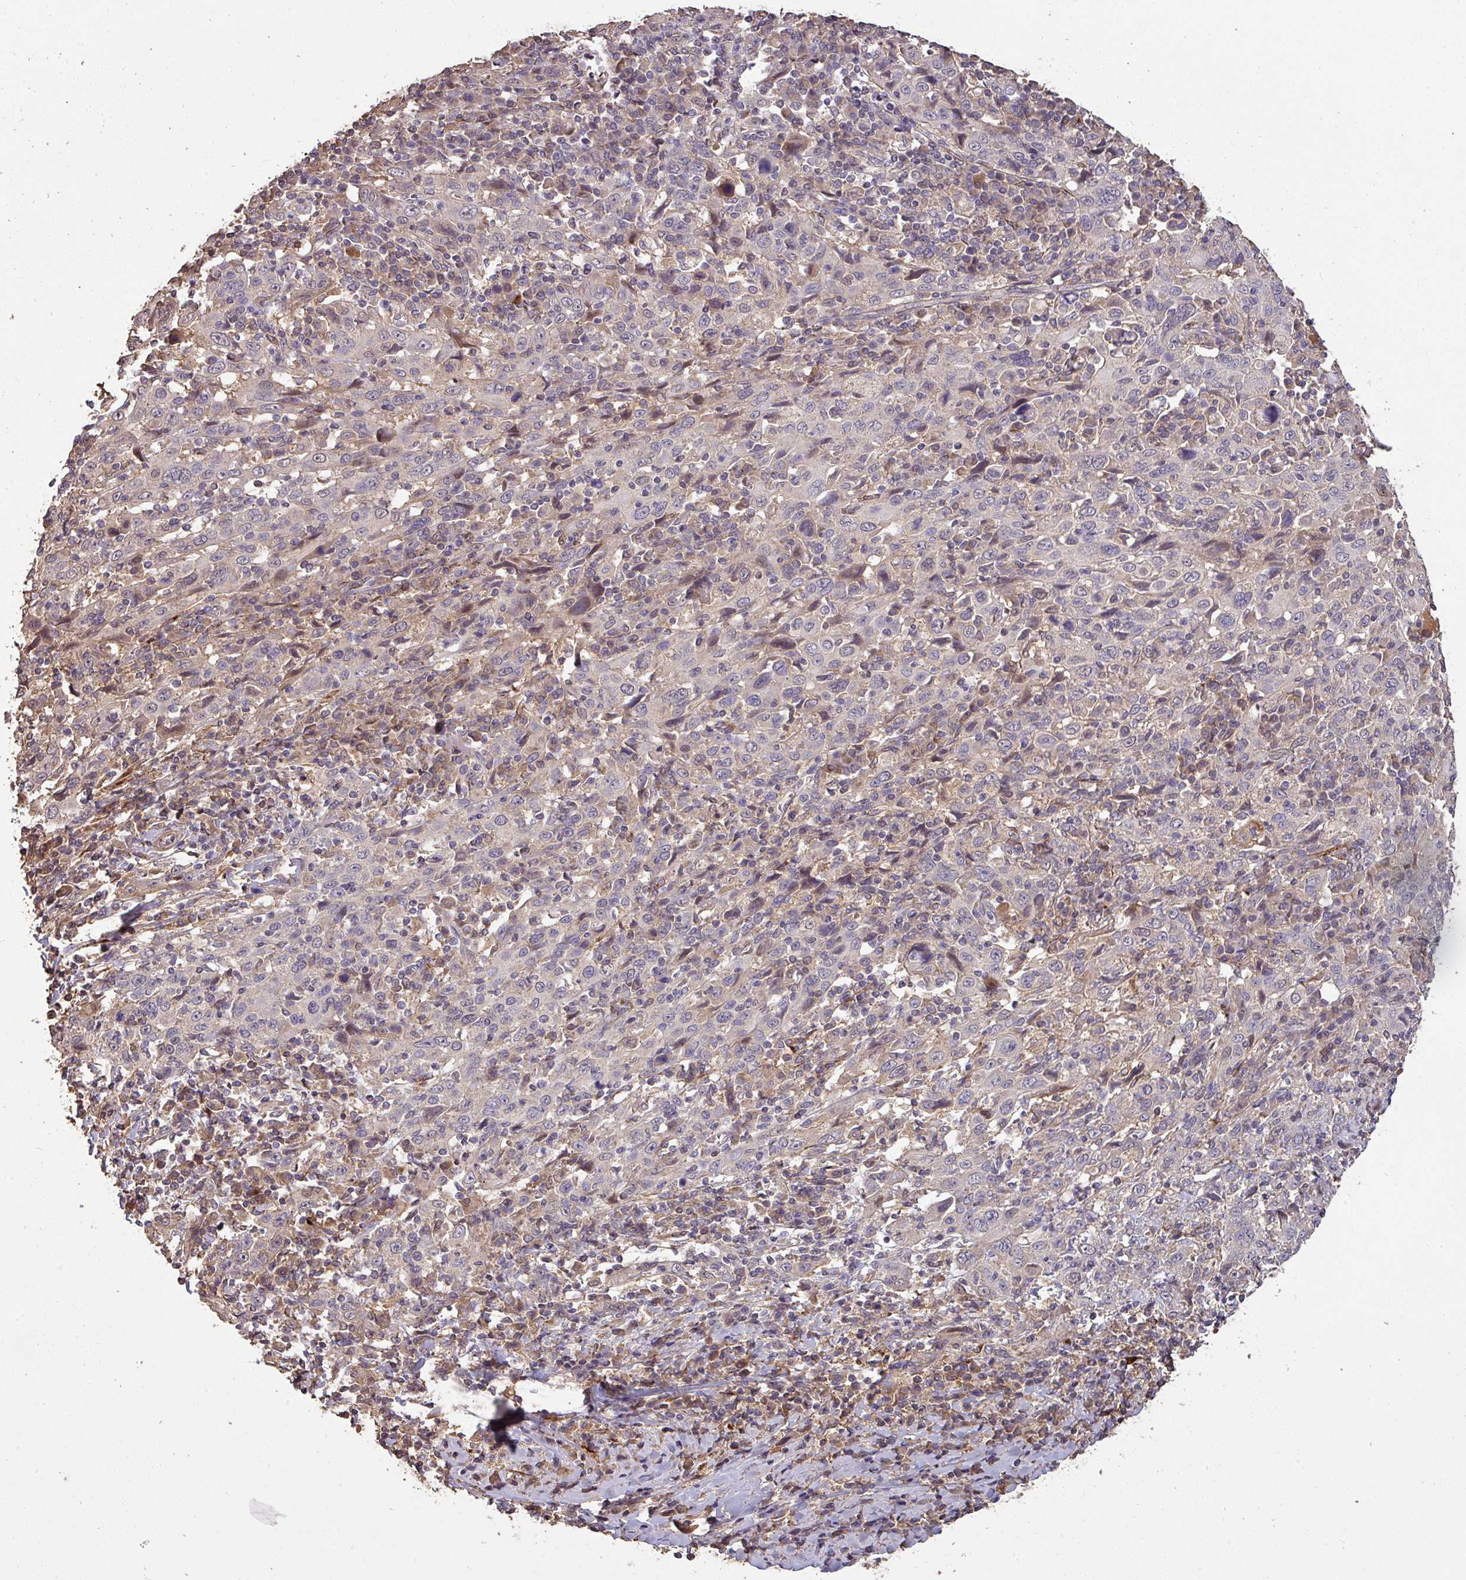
{"staining": {"intensity": "weak", "quantity": "<25%", "location": "cytoplasmic/membranous"}, "tissue": "cervical cancer", "cell_type": "Tumor cells", "image_type": "cancer", "snomed": [{"axis": "morphology", "description": "Squamous cell carcinoma, NOS"}, {"axis": "topography", "description": "Cervix"}], "caption": "A micrograph of squamous cell carcinoma (cervical) stained for a protein demonstrates no brown staining in tumor cells.", "gene": "ISLR", "patient": {"sex": "female", "age": 46}}